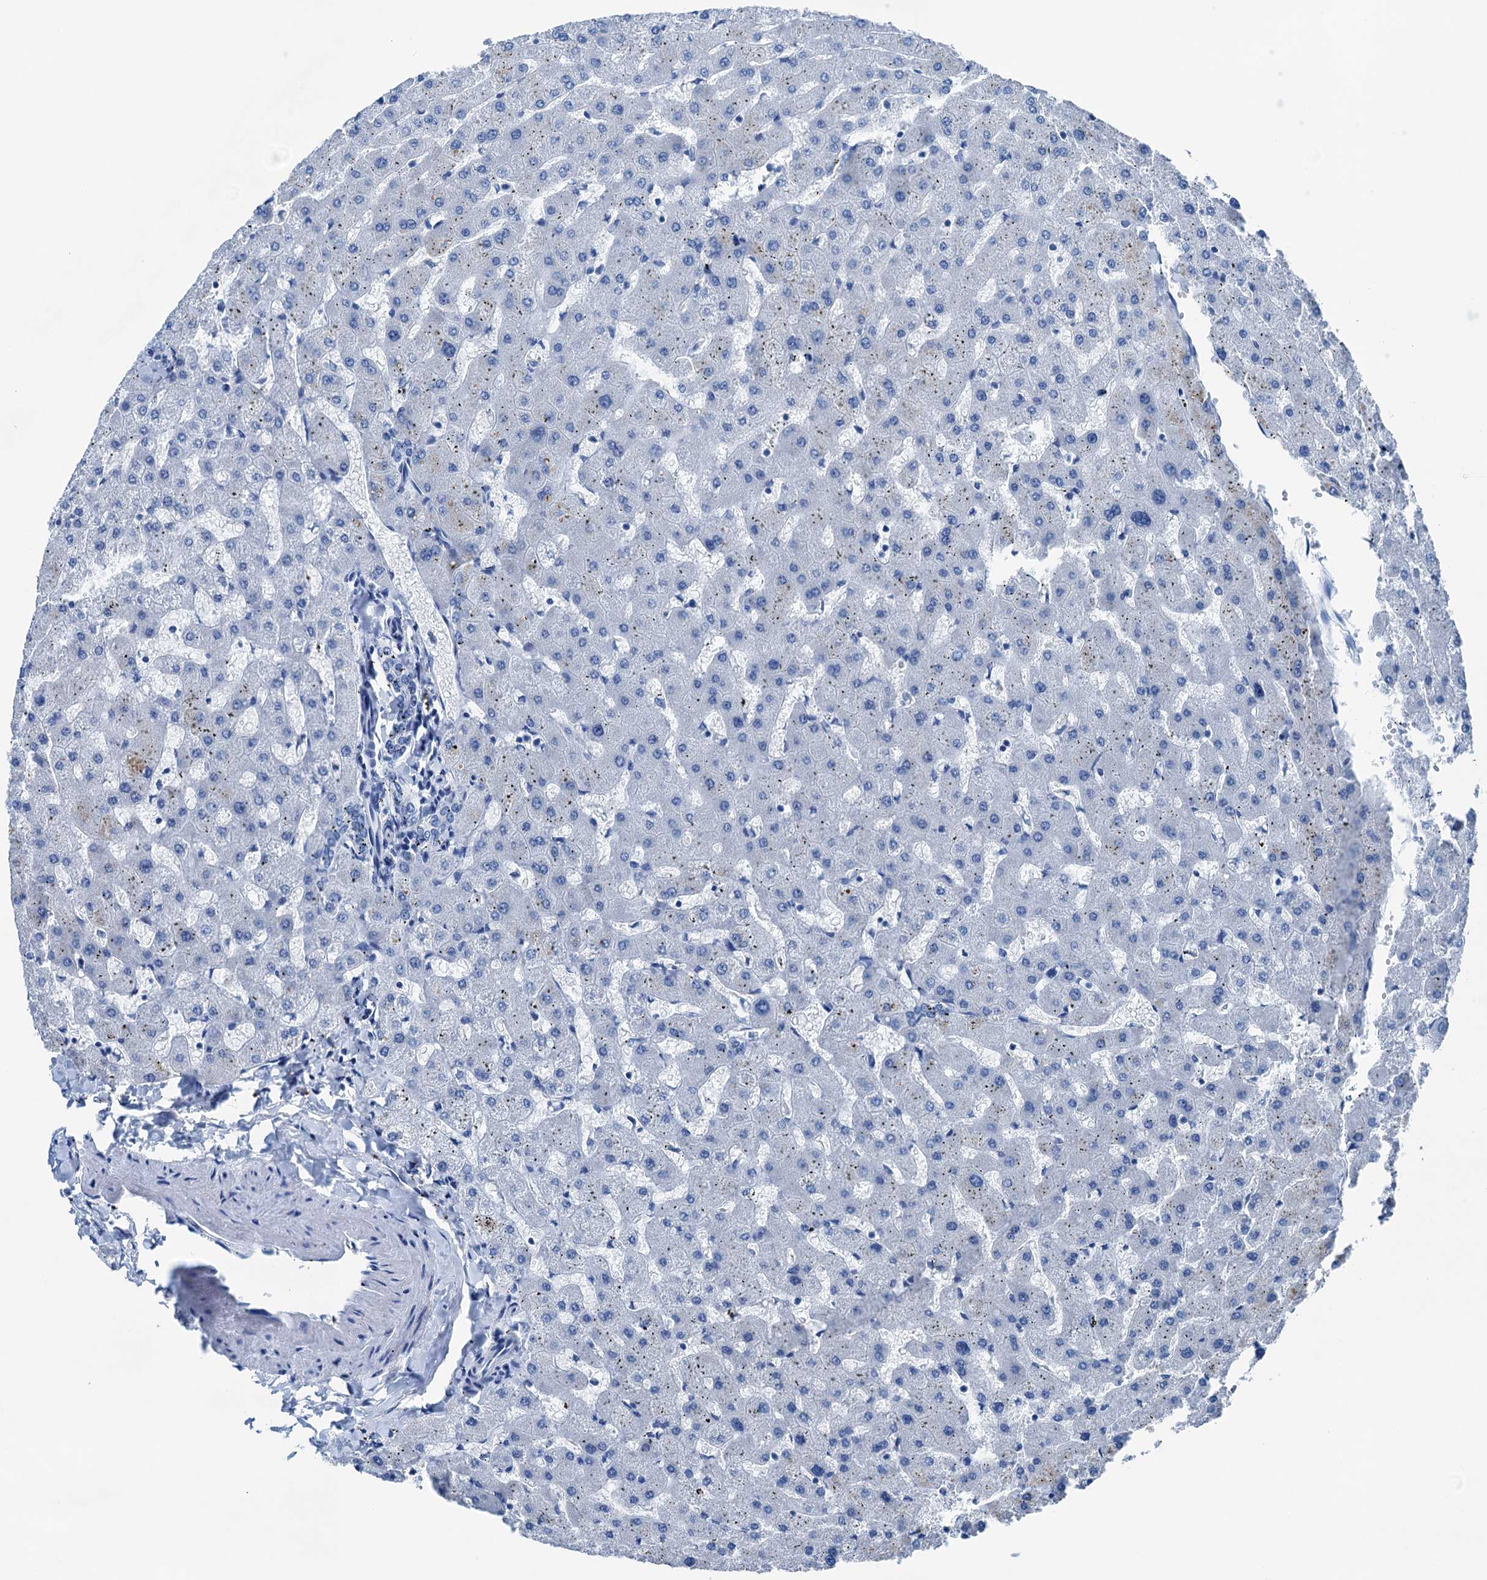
{"staining": {"intensity": "negative", "quantity": "none", "location": "none"}, "tissue": "liver", "cell_type": "Cholangiocytes", "image_type": "normal", "snomed": [{"axis": "morphology", "description": "Normal tissue, NOS"}, {"axis": "topography", "description": "Liver"}], "caption": "IHC of unremarkable human liver shows no expression in cholangiocytes. (DAB (3,3'-diaminobenzidine) immunohistochemistry with hematoxylin counter stain).", "gene": "CBLN3", "patient": {"sex": "female", "age": 63}}